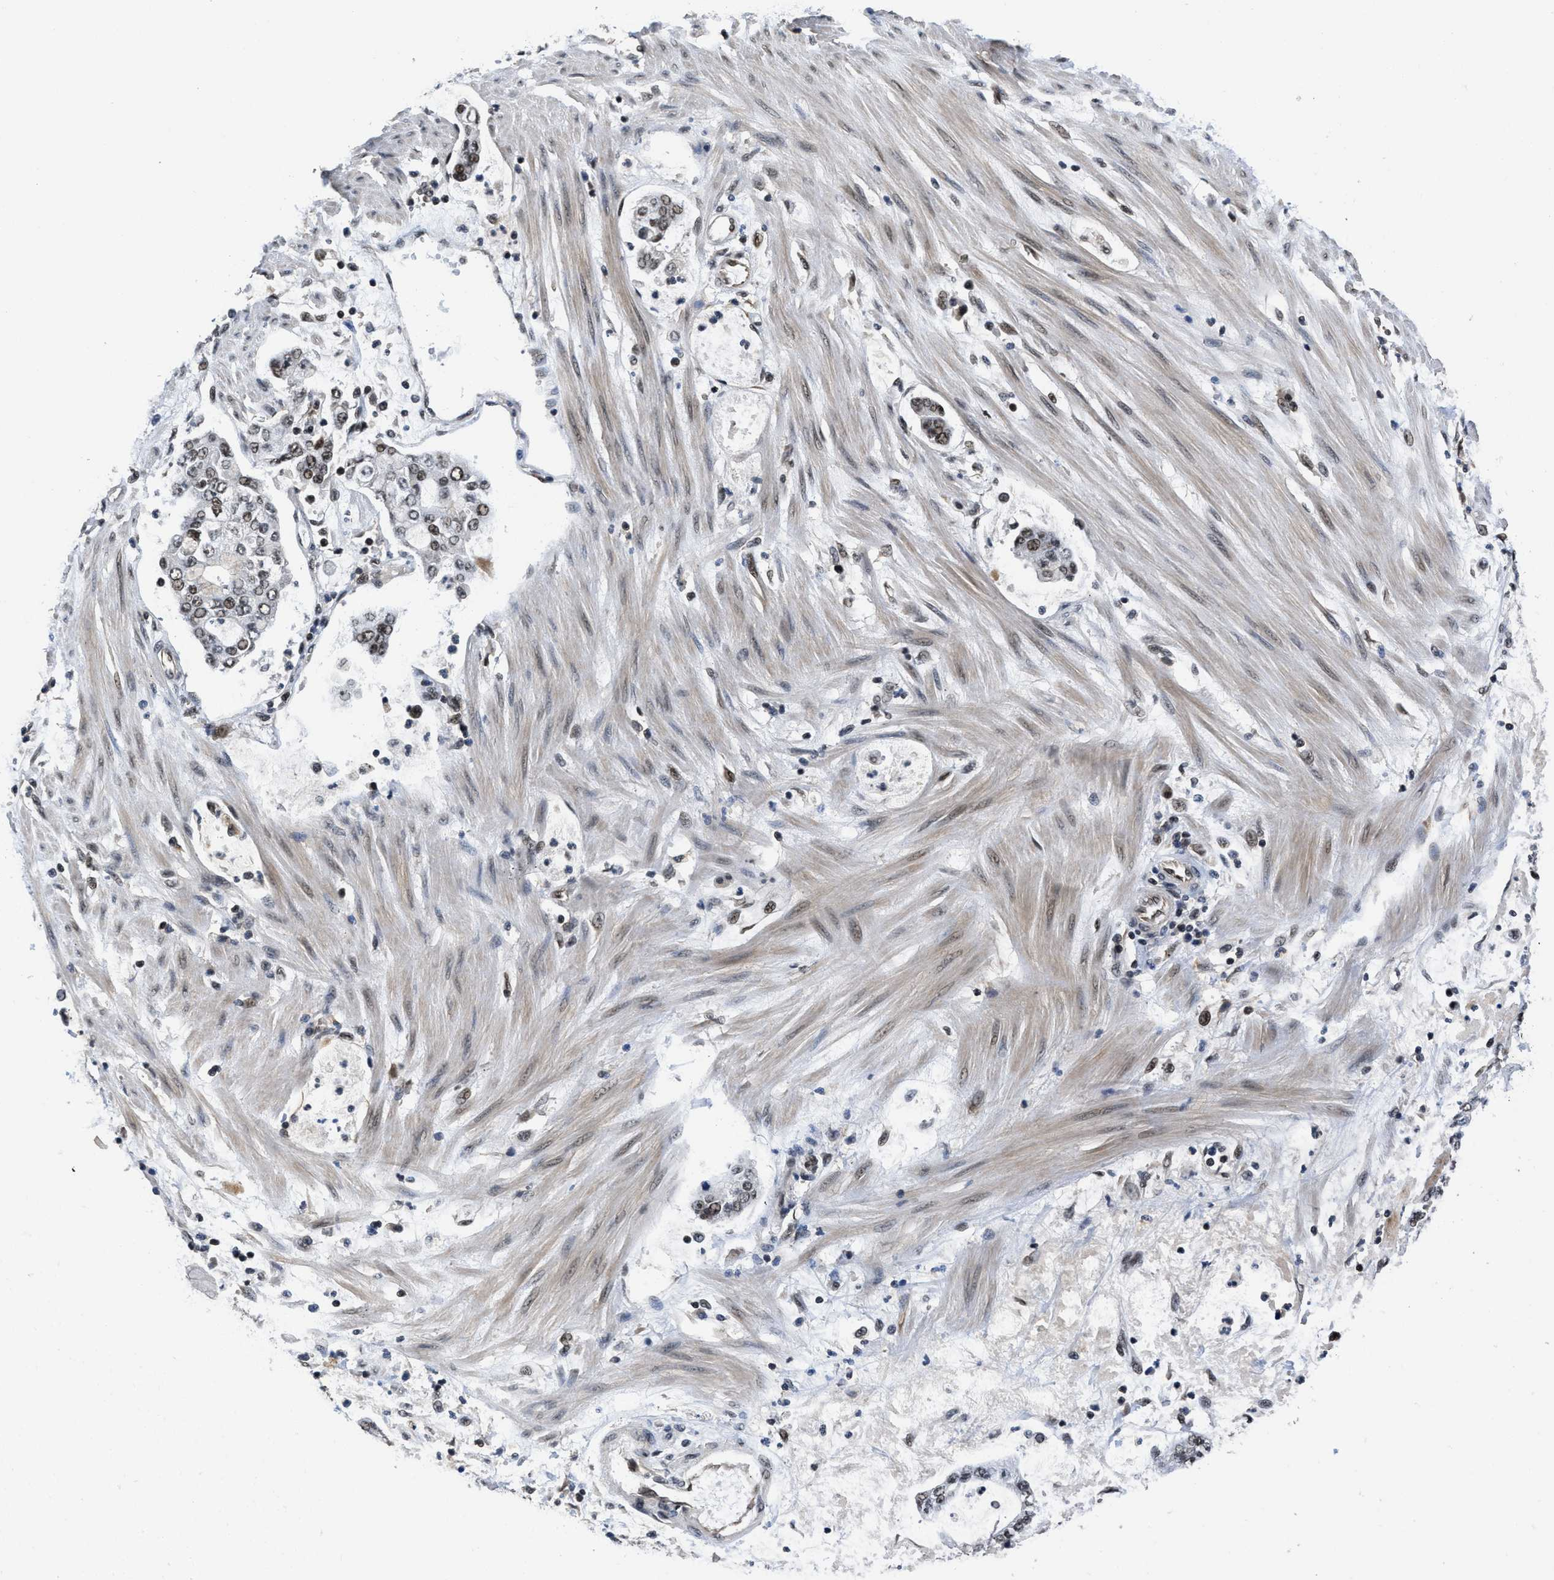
{"staining": {"intensity": "moderate", "quantity": "<25%", "location": "nuclear"}, "tissue": "stomach cancer", "cell_type": "Tumor cells", "image_type": "cancer", "snomed": [{"axis": "morphology", "description": "Adenocarcinoma, NOS"}, {"axis": "topography", "description": "Stomach"}], "caption": "Protein expression analysis of human stomach cancer (adenocarcinoma) reveals moderate nuclear staining in approximately <25% of tumor cells. (brown staining indicates protein expression, while blue staining denotes nuclei).", "gene": "CUL4B", "patient": {"sex": "male", "age": 76}}